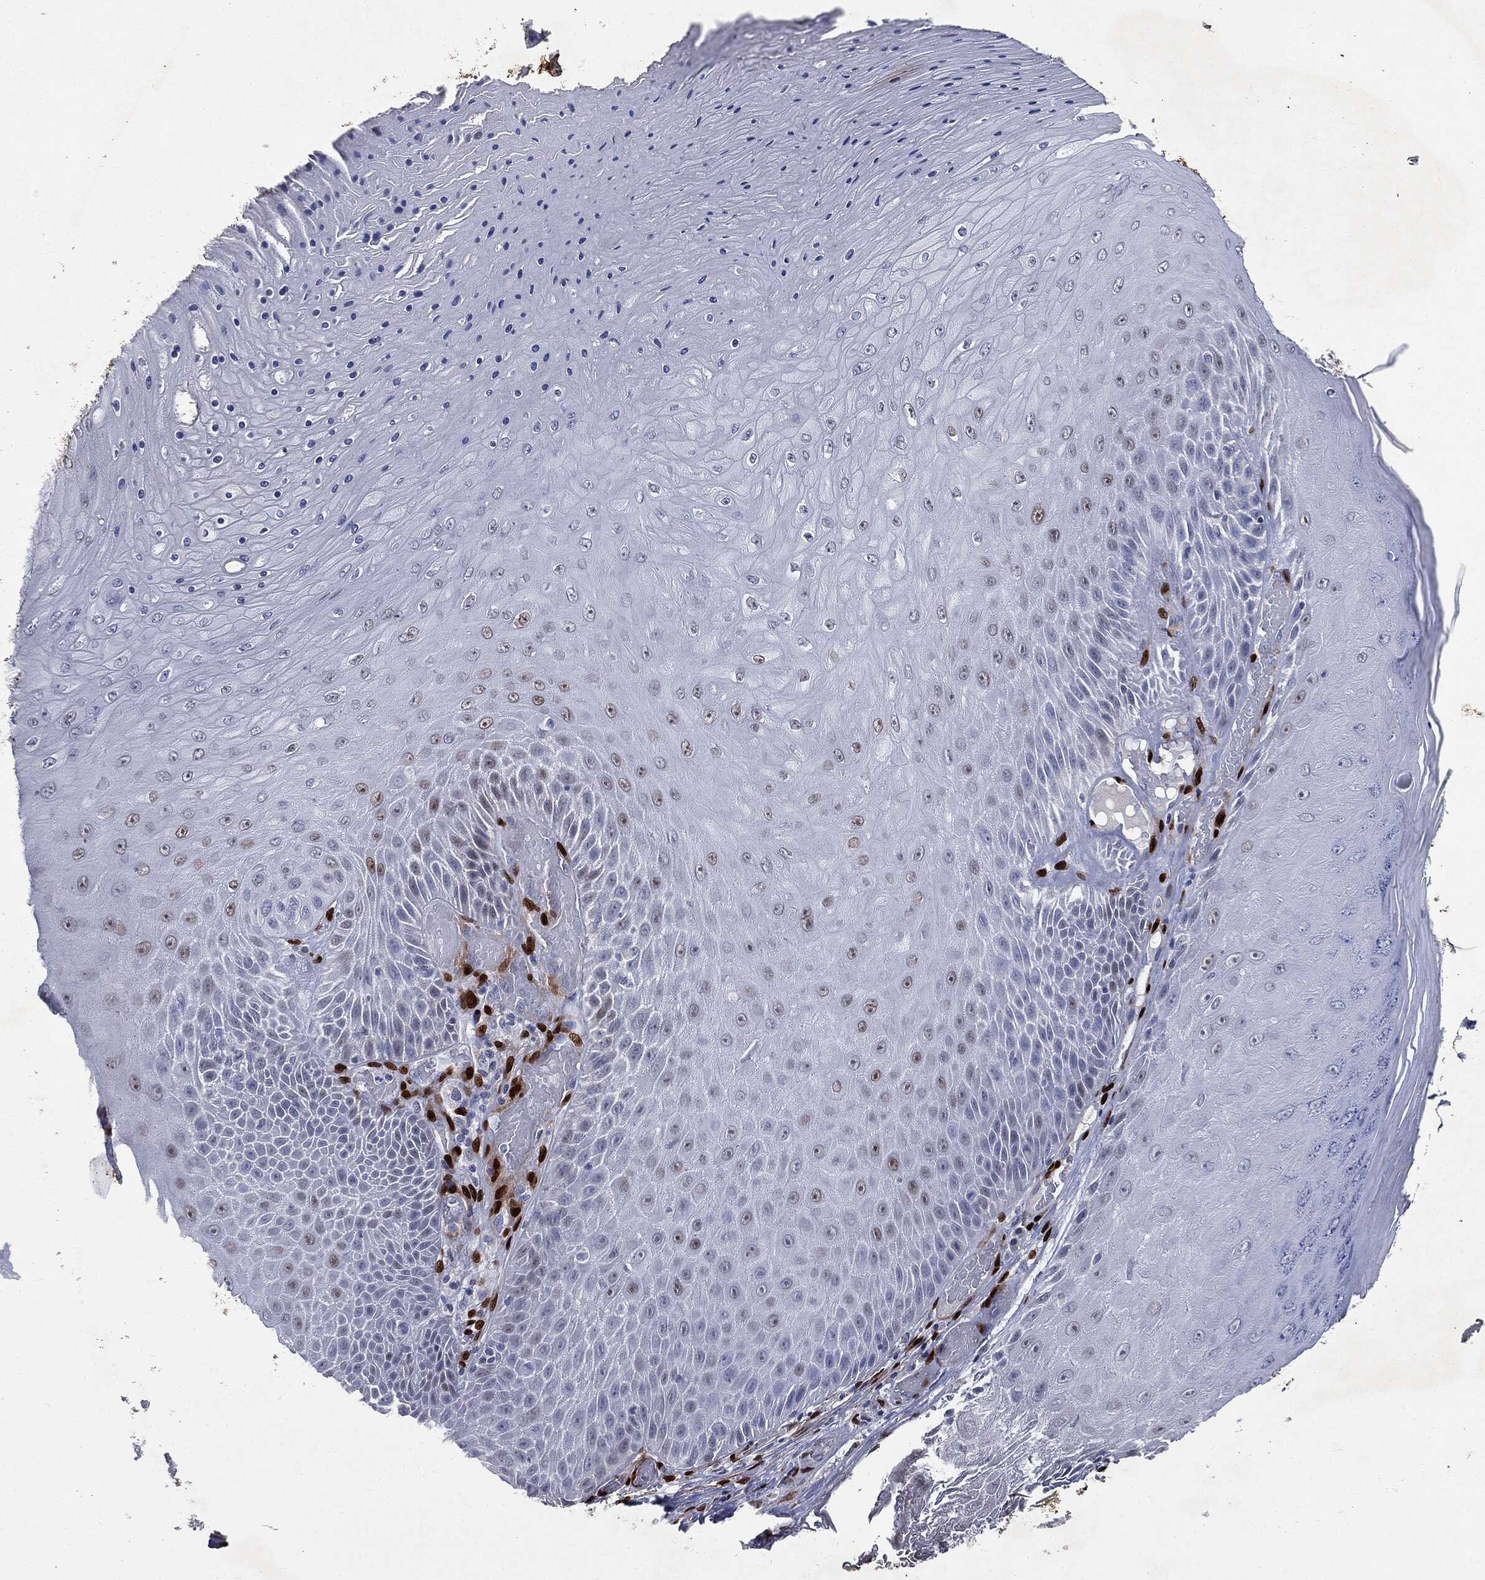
{"staining": {"intensity": "negative", "quantity": "none", "location": "none"}, "tissue": "skin cancer", "cell_type": "Tumor cells", "image_type": "cancer", "snomed": [{"axis": "morphology", "description": "Squamous cell carcinoma, NOS"}, {"axis": "topography", "description": "Skin"}], "caption": "Histopathology image shows no protein staining in tumor cells of squamous cell carcinoma (skin) tissue. The staining is performed using DAB (3,3'-diaminobenzidine) brown chromogen with nuclei counter-stained in using hematoxylin.", "gene": "CASD1", "patient": {"sex": "male", "age": 62}}